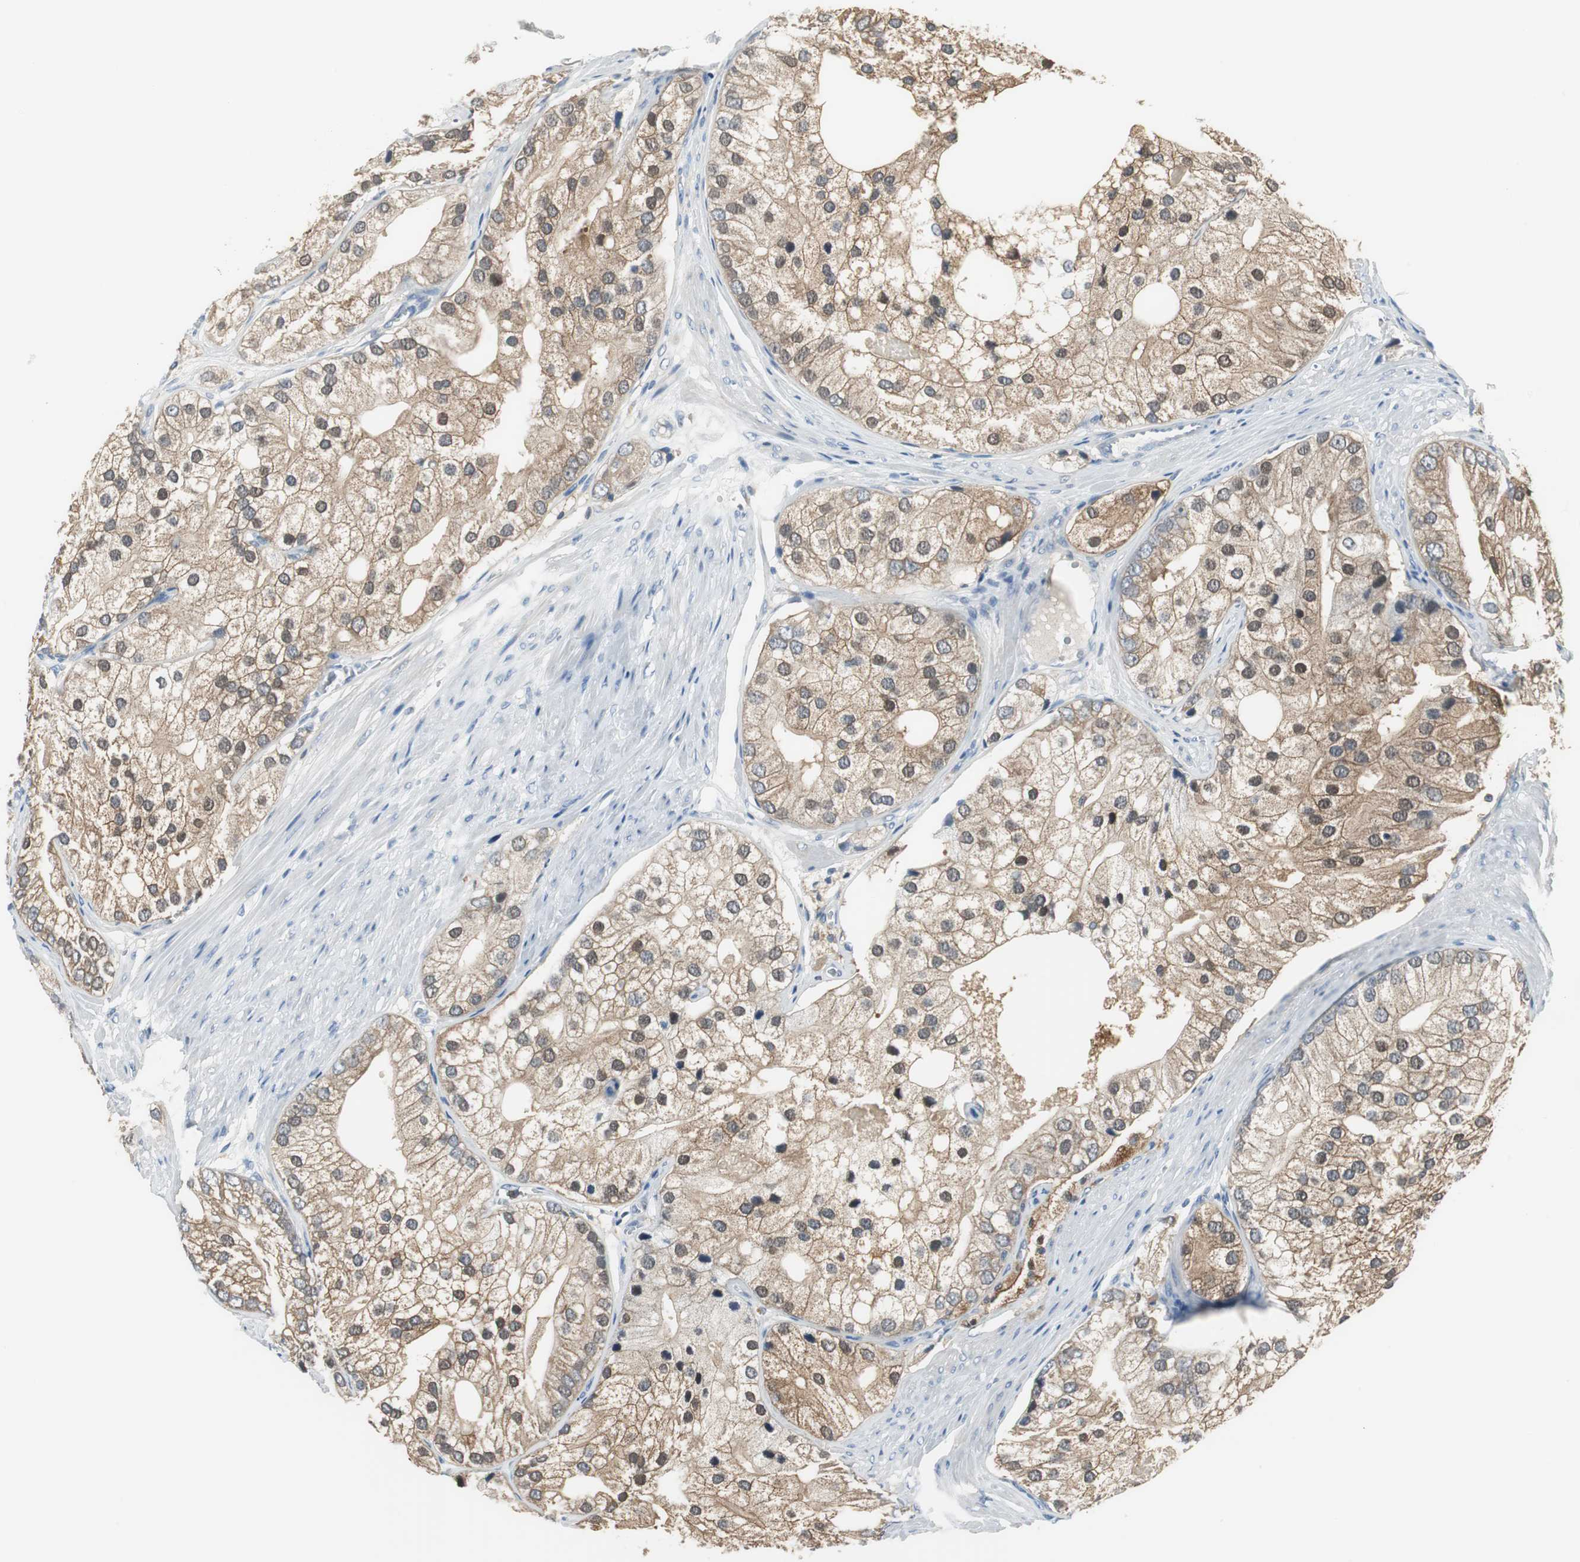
{"staining": {"intensity": "weak", "quantity": ">75%", "location": "cytoplasmic/membranous"}, "tissue": "prostate cancer", "cell_type": "Tumor cells", "image_type": "cancer", "snomed": [{"axis": "morphology", "description": "Adenocarcinoma, Low grade"}, {"axis": "topography", "description": "Prostate"}], "caption": "A low amount of weak cytoplasmic/membranous positivity is identified in approximately >75% of tumor cells in low-grade adenocarcinoma (prostate) tissue.", "gene": "MSTO1", "patient": {"sex": "male", "age": 69}}